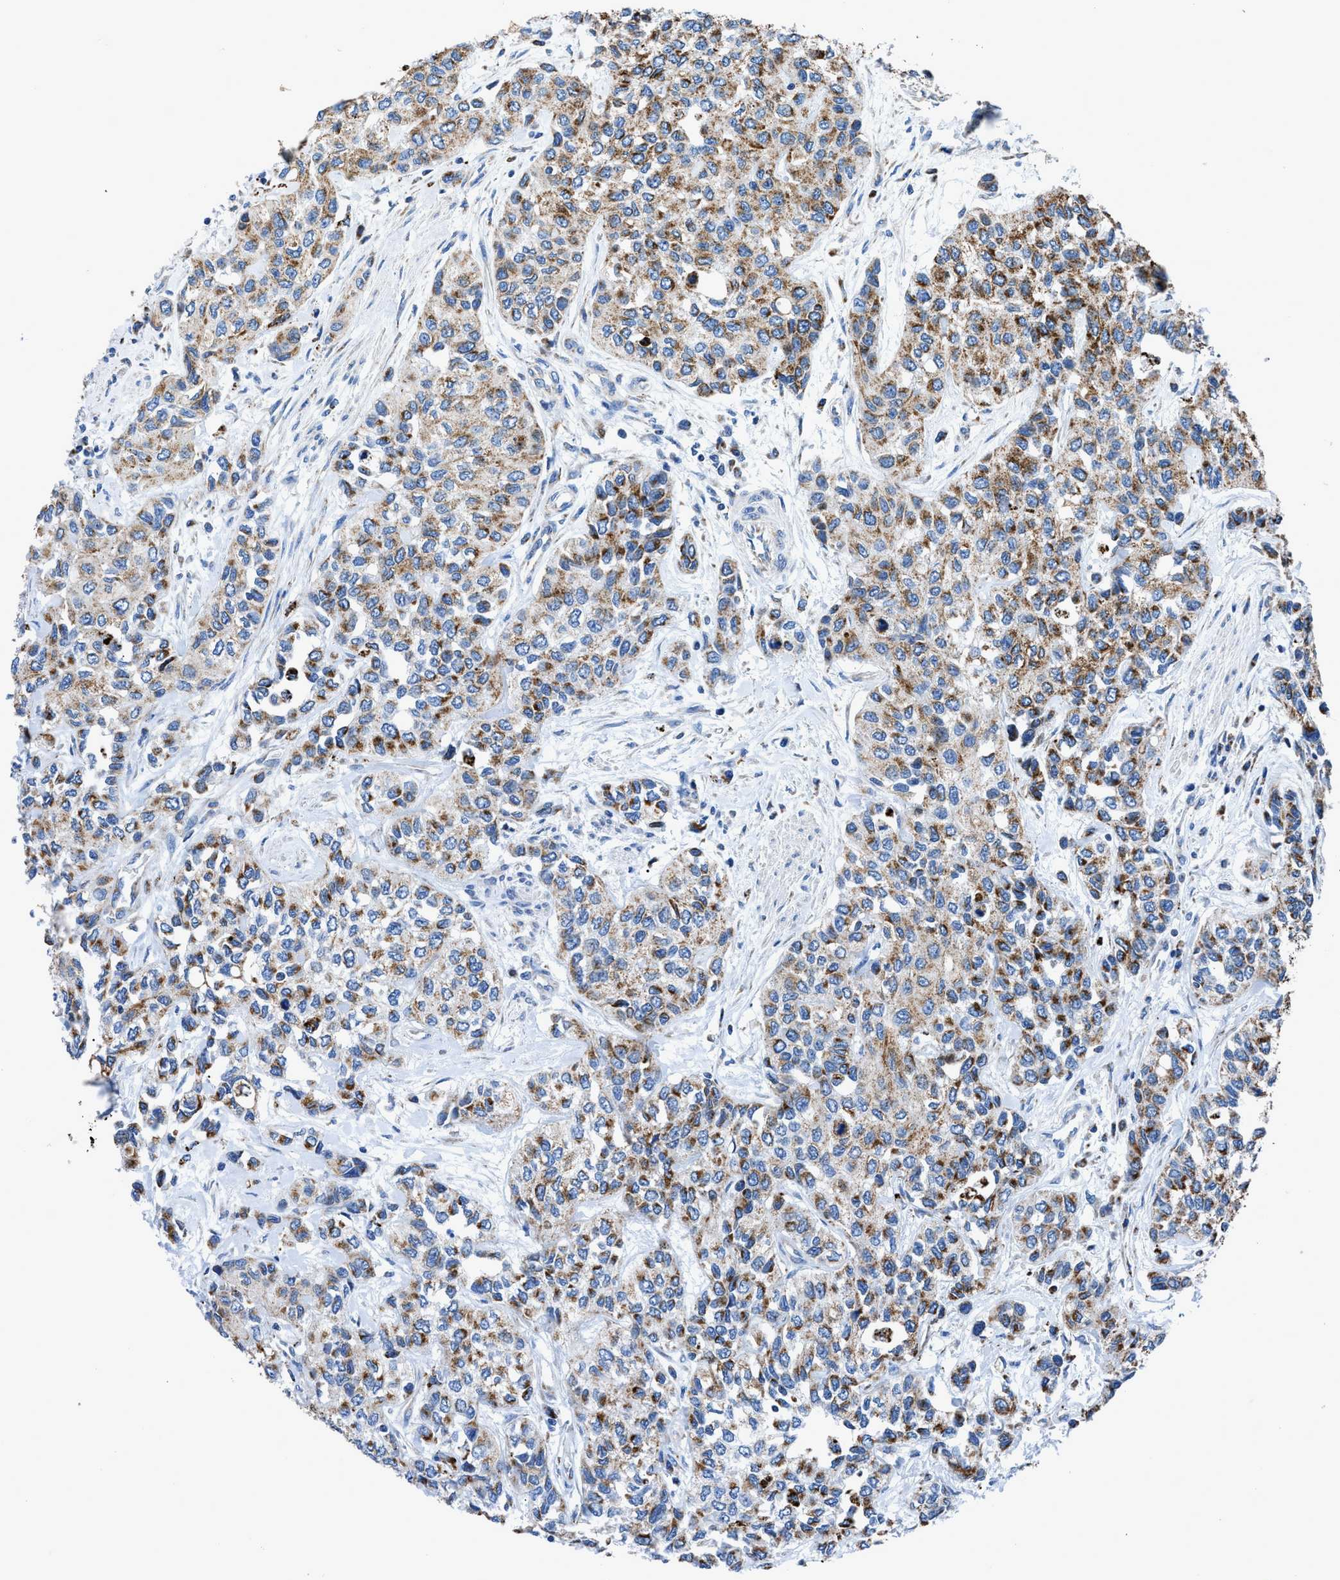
{"staining": {"intensity": "moderate", "quantity": ">75%", "location": "cytoplasmic/membranous"}, "tissue": "urothelial cancer", "cell_type": "Tumor cells", "image_type": "cancer", "snomed": [{"axis": "morphology", "description": "Urothelial carcinoma, High grade"}, {"axis": "topography", "description": "Urinary bladder"}], "caption": "Urothelial cancer tissue shows moderate cytoplasmic/membranous expression in about >75% of tumor cells, visualized by immunohistochemistry.", "gene": "ZDHHC3", "patient": {"sex": "female", "age": 56}}